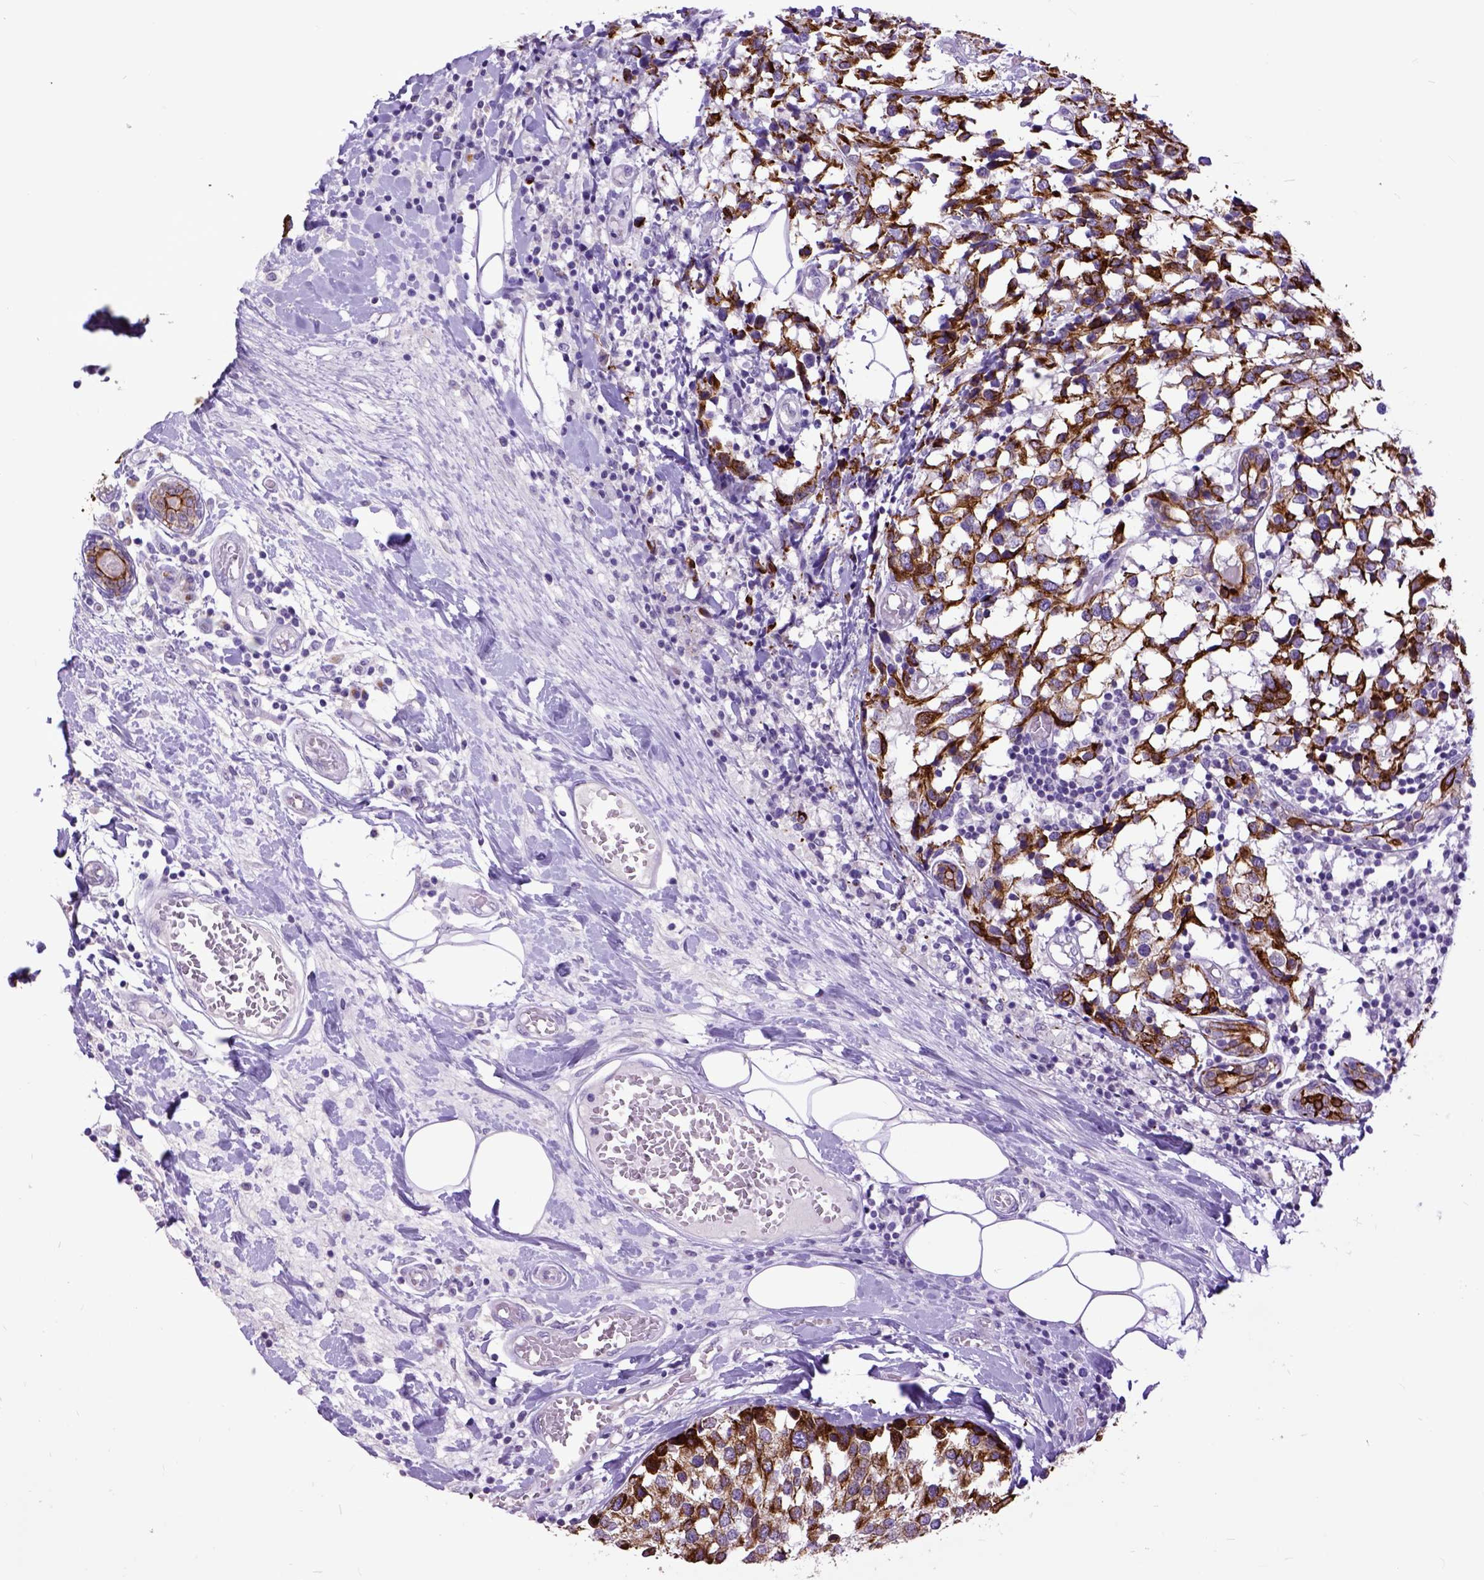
{"staining": {"intensity": "strong", "quantity": ">75%", "location": "cytoplasmic/membranous"}, "tissue": "breast cancer", "cell_type": "Tumor cells", "image_type": "cancer", "snomed": [{"axis": "morphology", "description": "Lobular carcinoma"}, {"axis": "topography", "description": "Breast"}], "caption": "Immunohistochemistry (IHC) image of neoplastic tissue: breast cancer (lobular carcinoma) stained using immunohistochemistry (IHC) demonstrates high levels of strong protein expression localized specifically in the cytoplasmic/membranous of tumor cells, appearing as a cytoplasmic/membranous brown color.", "gene": "RAB25", "patient": {"sex": "female", "age": 59}}